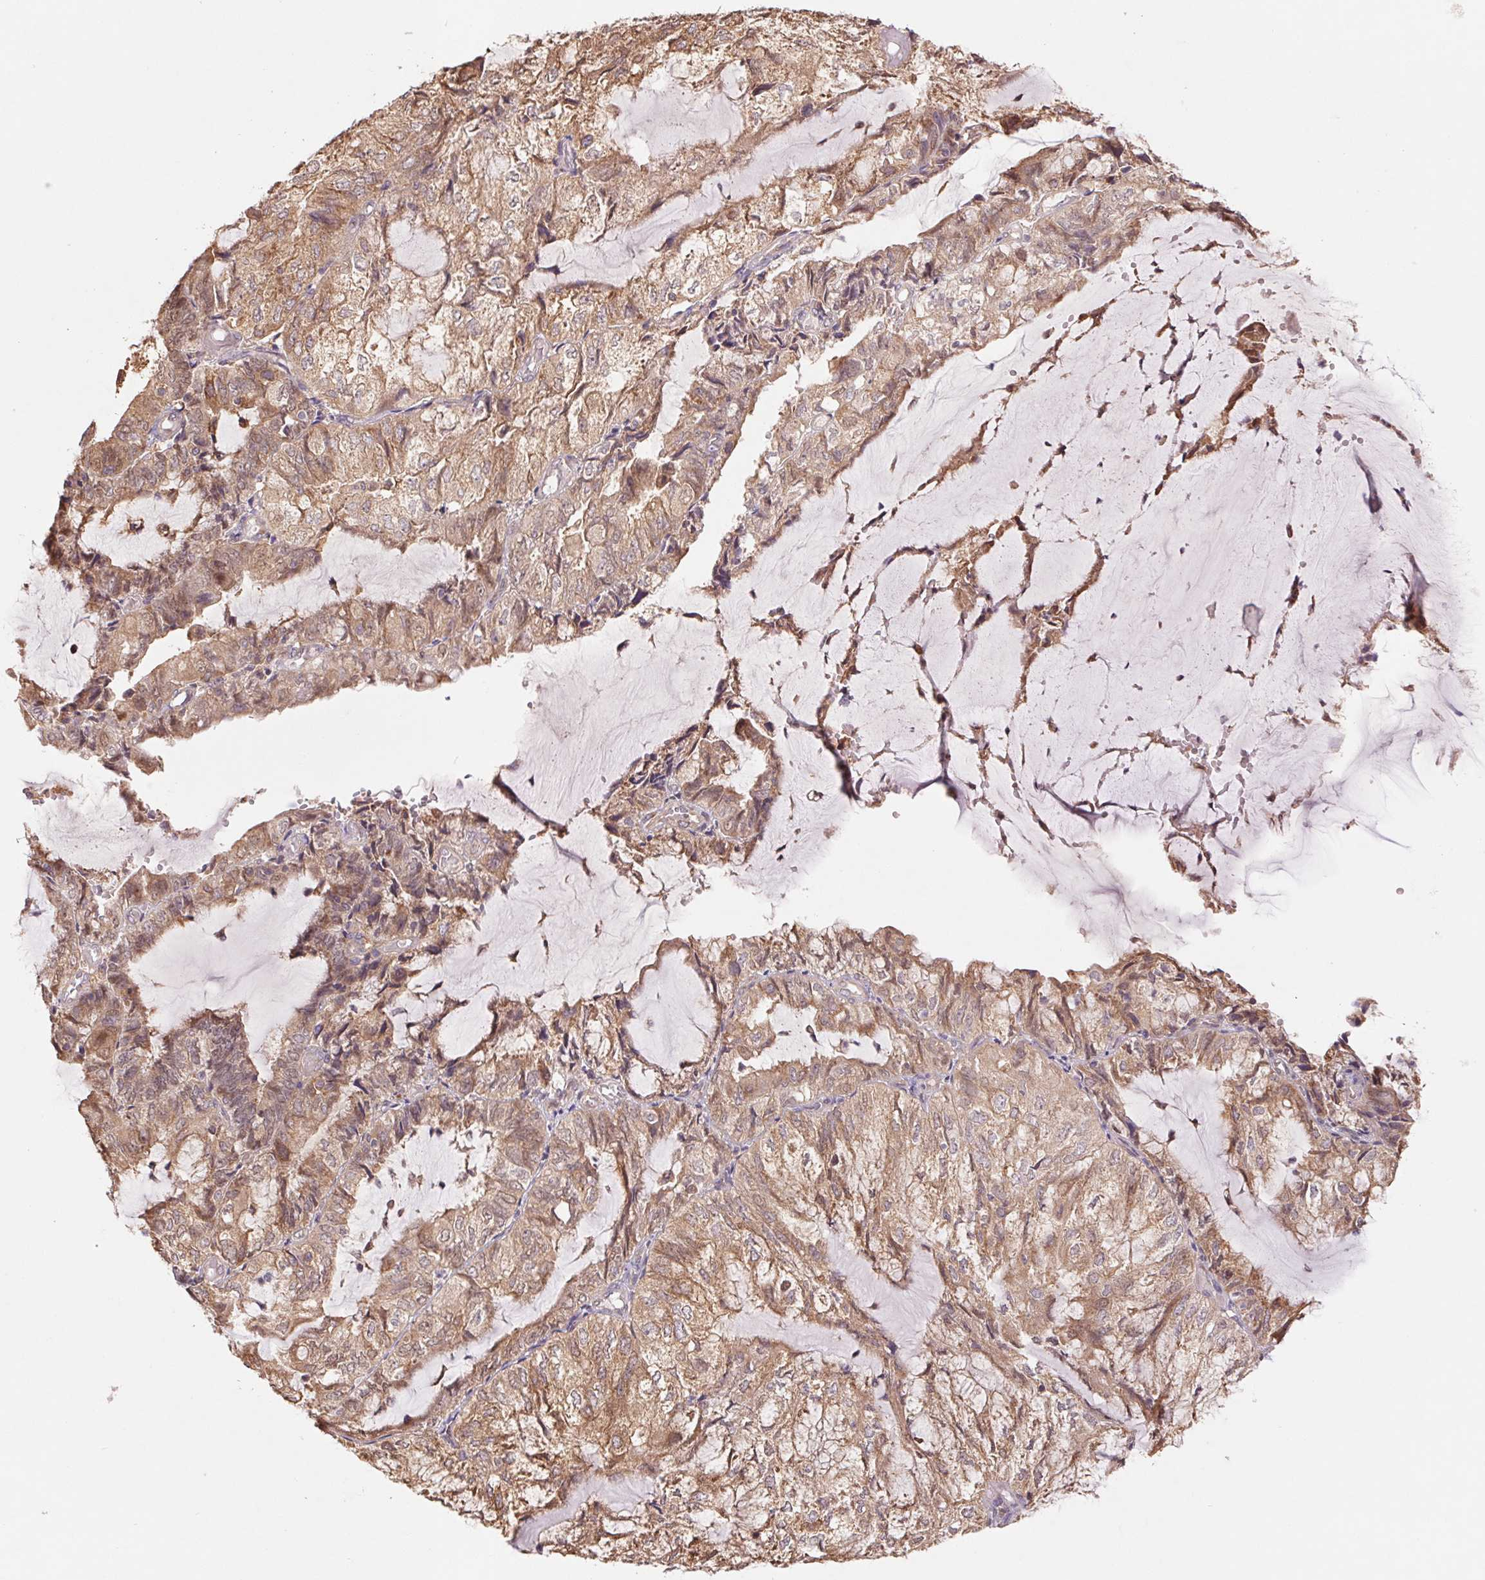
{"staining": {"intensity": "moderate", "quantity": ">75%", "location": "cytoplasmic/membranous,nuclear"}, "tissue": "endometrial cancer", "cell_type": "Tumor cells", "image_type": "cancer", "snomed": [{"axis": "morphology", "description": "Adenocarcinoma, NOS"}, {"axis": "topography", "description": "Endometrium"}], "caption": "A histopathology image of human adenocarcinoma (endometrial) stained for a protein shows moderate cytoplasmic/membranous and nuclear brown staining in tumor cells.", "gene": "RRM1", "patient": {"sex": "female", "age": 81}}